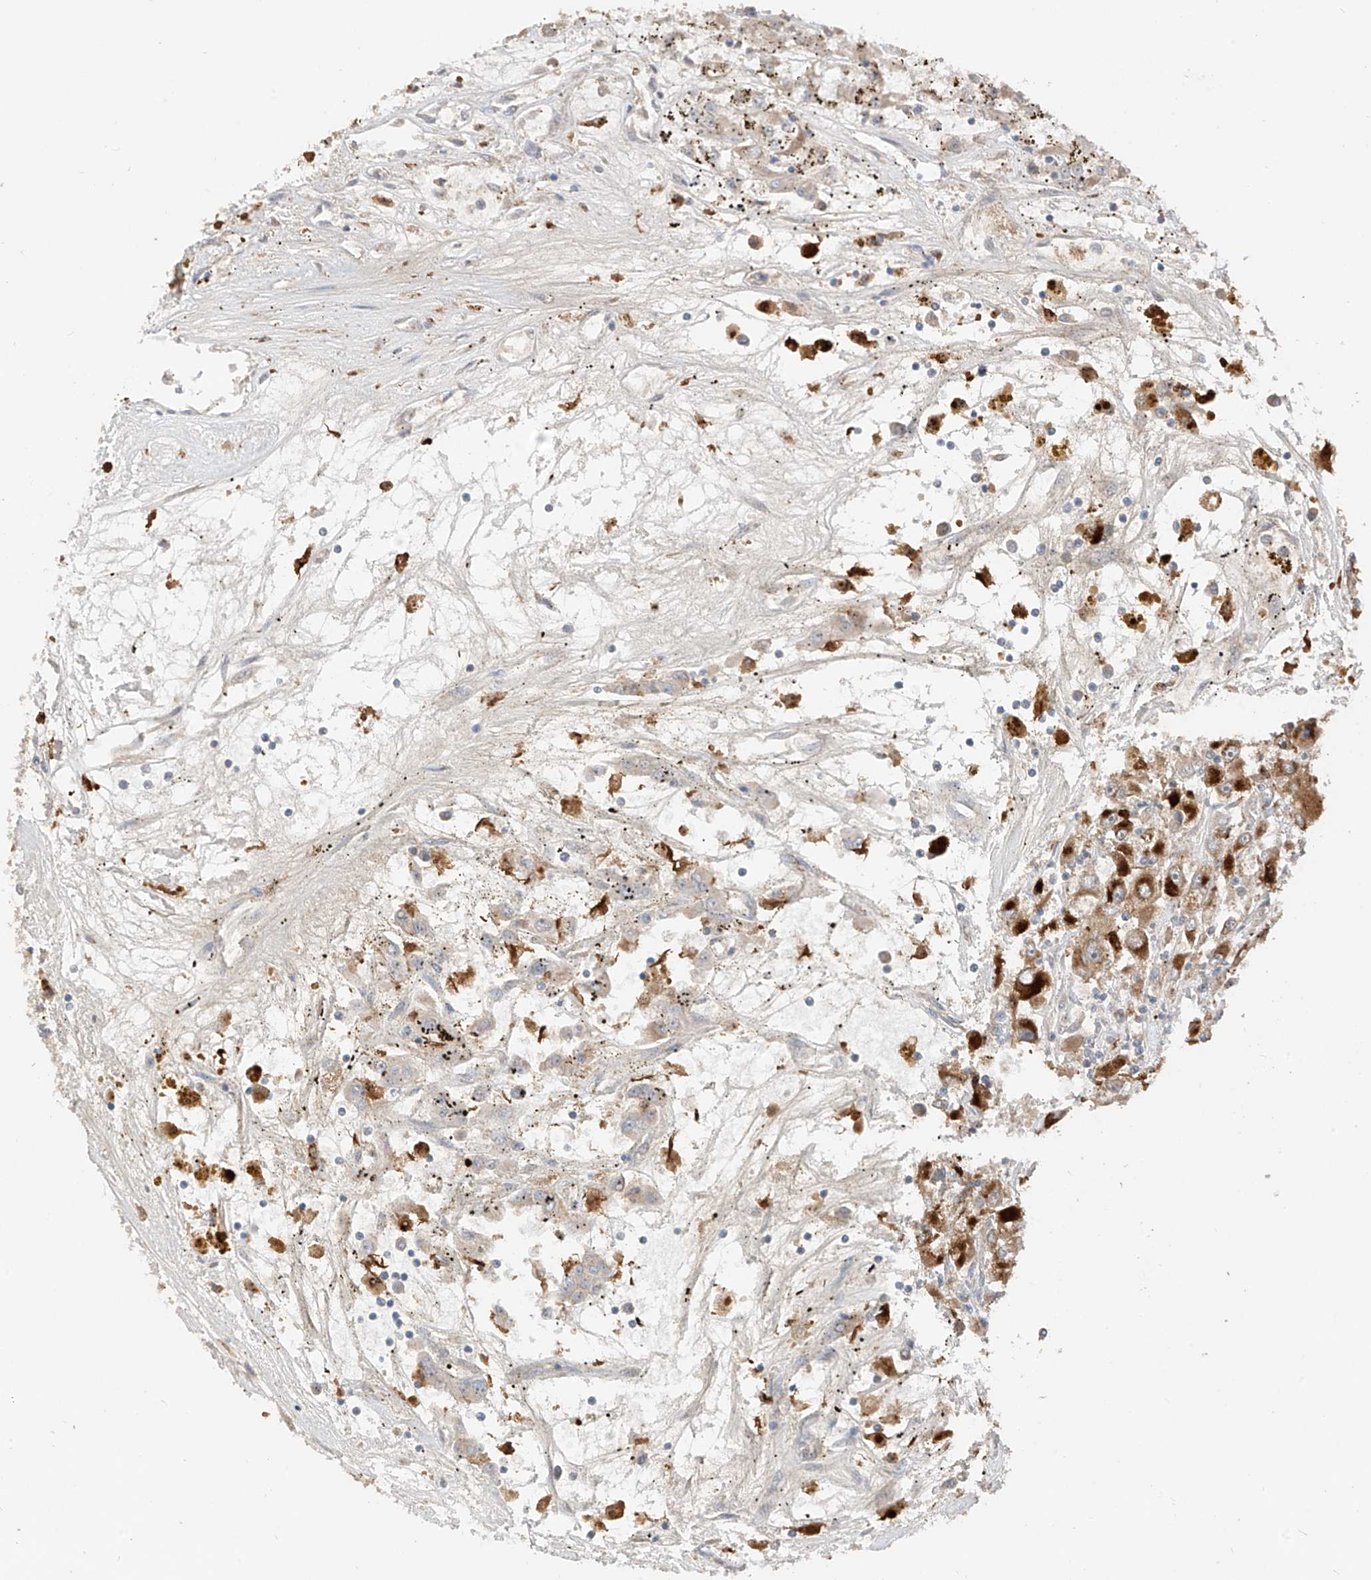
{"staining": {"intensity": "moderate", "quantity": "<25%", "location": "cytoplasmic/membranous"}, "tissue": "renal cancer", "cell_type": "Tumor cells", "image_type": "cancer", "snomed": [{"axis": "morphology", "description": "Adenocarcinoma, NOS"}, {"axis": "topography", "description": "Kidney"}], "caption": "Protein staining of renal cancer tissue demonstrates moderate cytoplasmic/membranous positivity in approximately <25% of tumor cells.", "gene": "LATS1", "patient": {"sex": "female", "age": 52}}